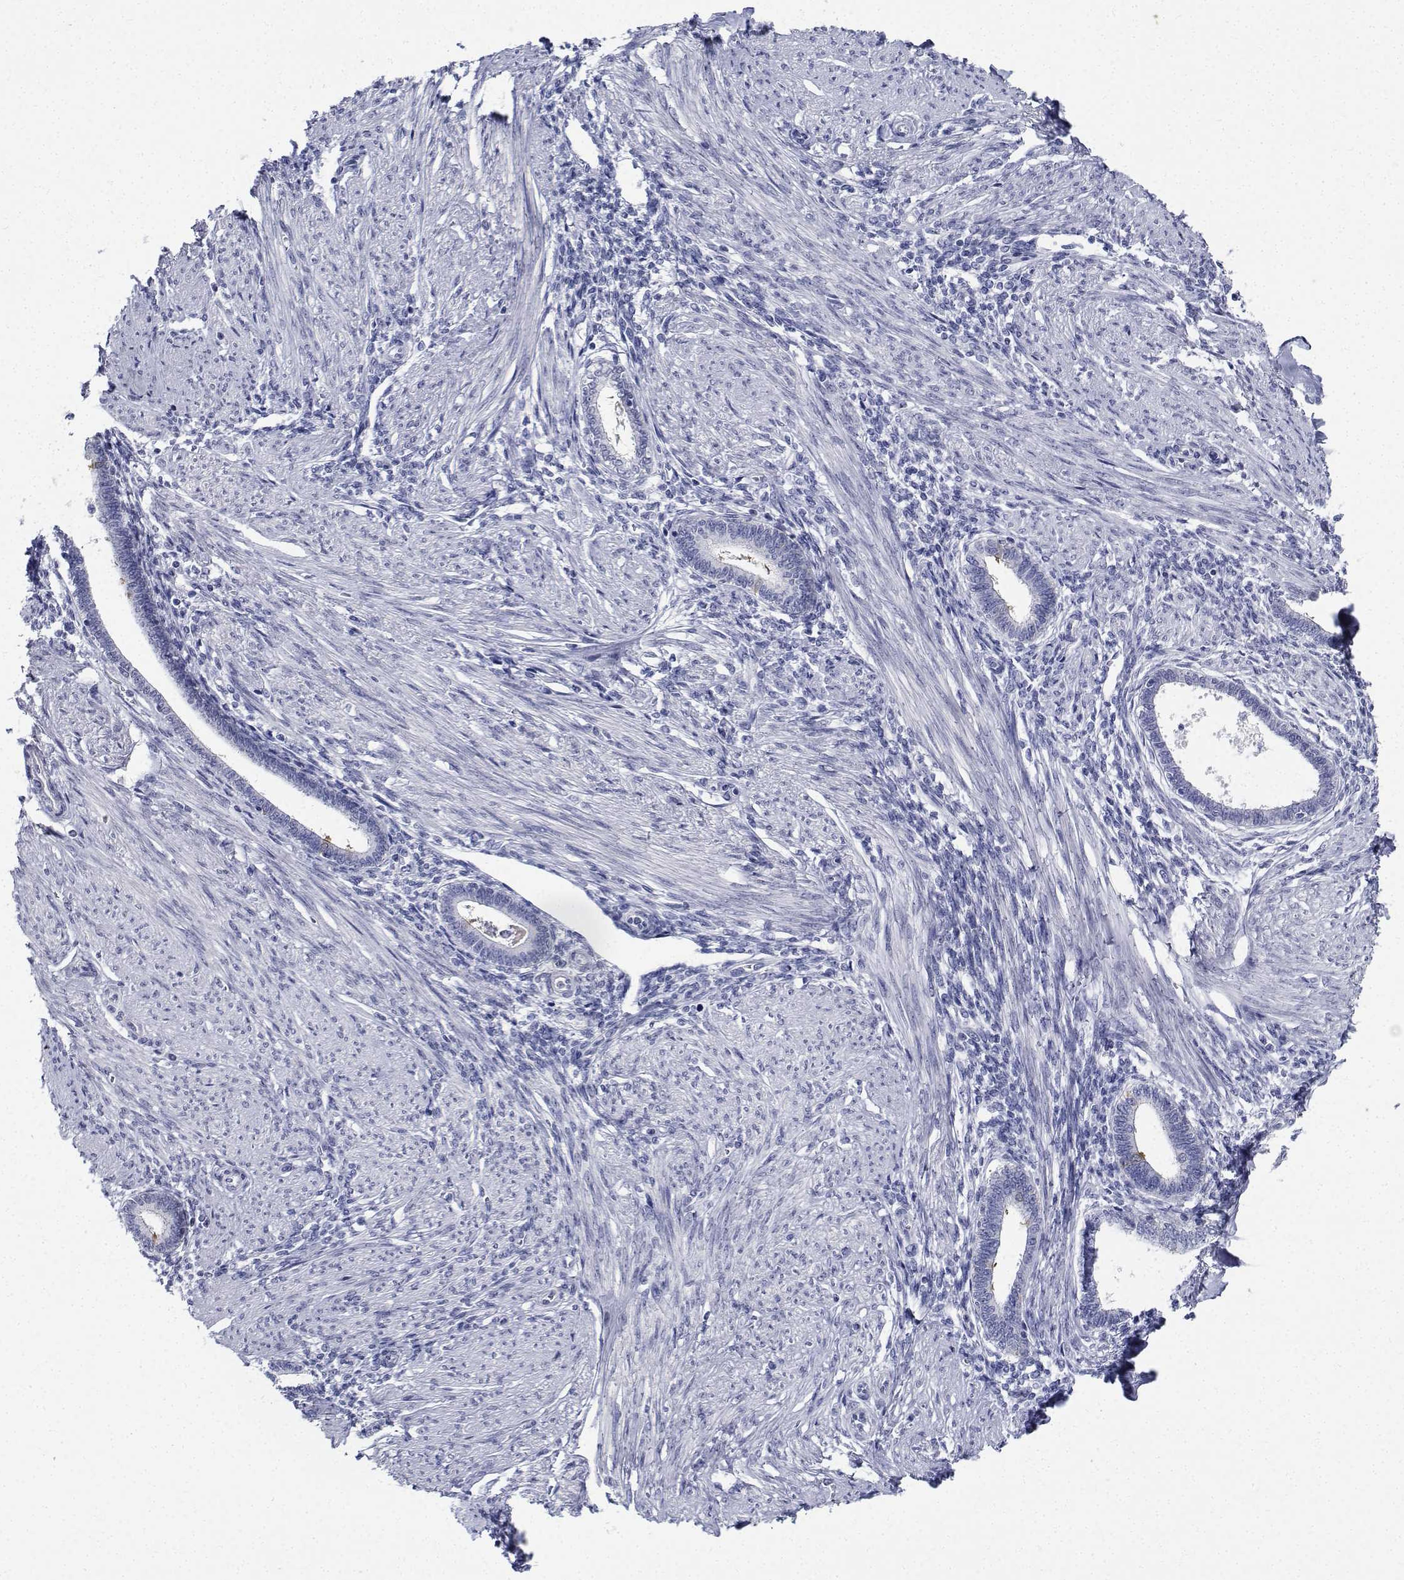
{"staining": {"intensity": "negative", "quantity": "none", "location": "none"}, "tissue": "endometrium", "cell_type": "Cells in endometrial stroma", "image_type": "normal", "snomed": [{"axis": "morphology", "description": "Normal tissue, NOS"}, {"axis": "topography", "description": "Endometrium"}], "caption": "IHC of normal human endometrium exhibits no positivity in cells in endometrial stroma.", "gene": "PLXNA4", "patient": {"sex": "female", "age": 42}}